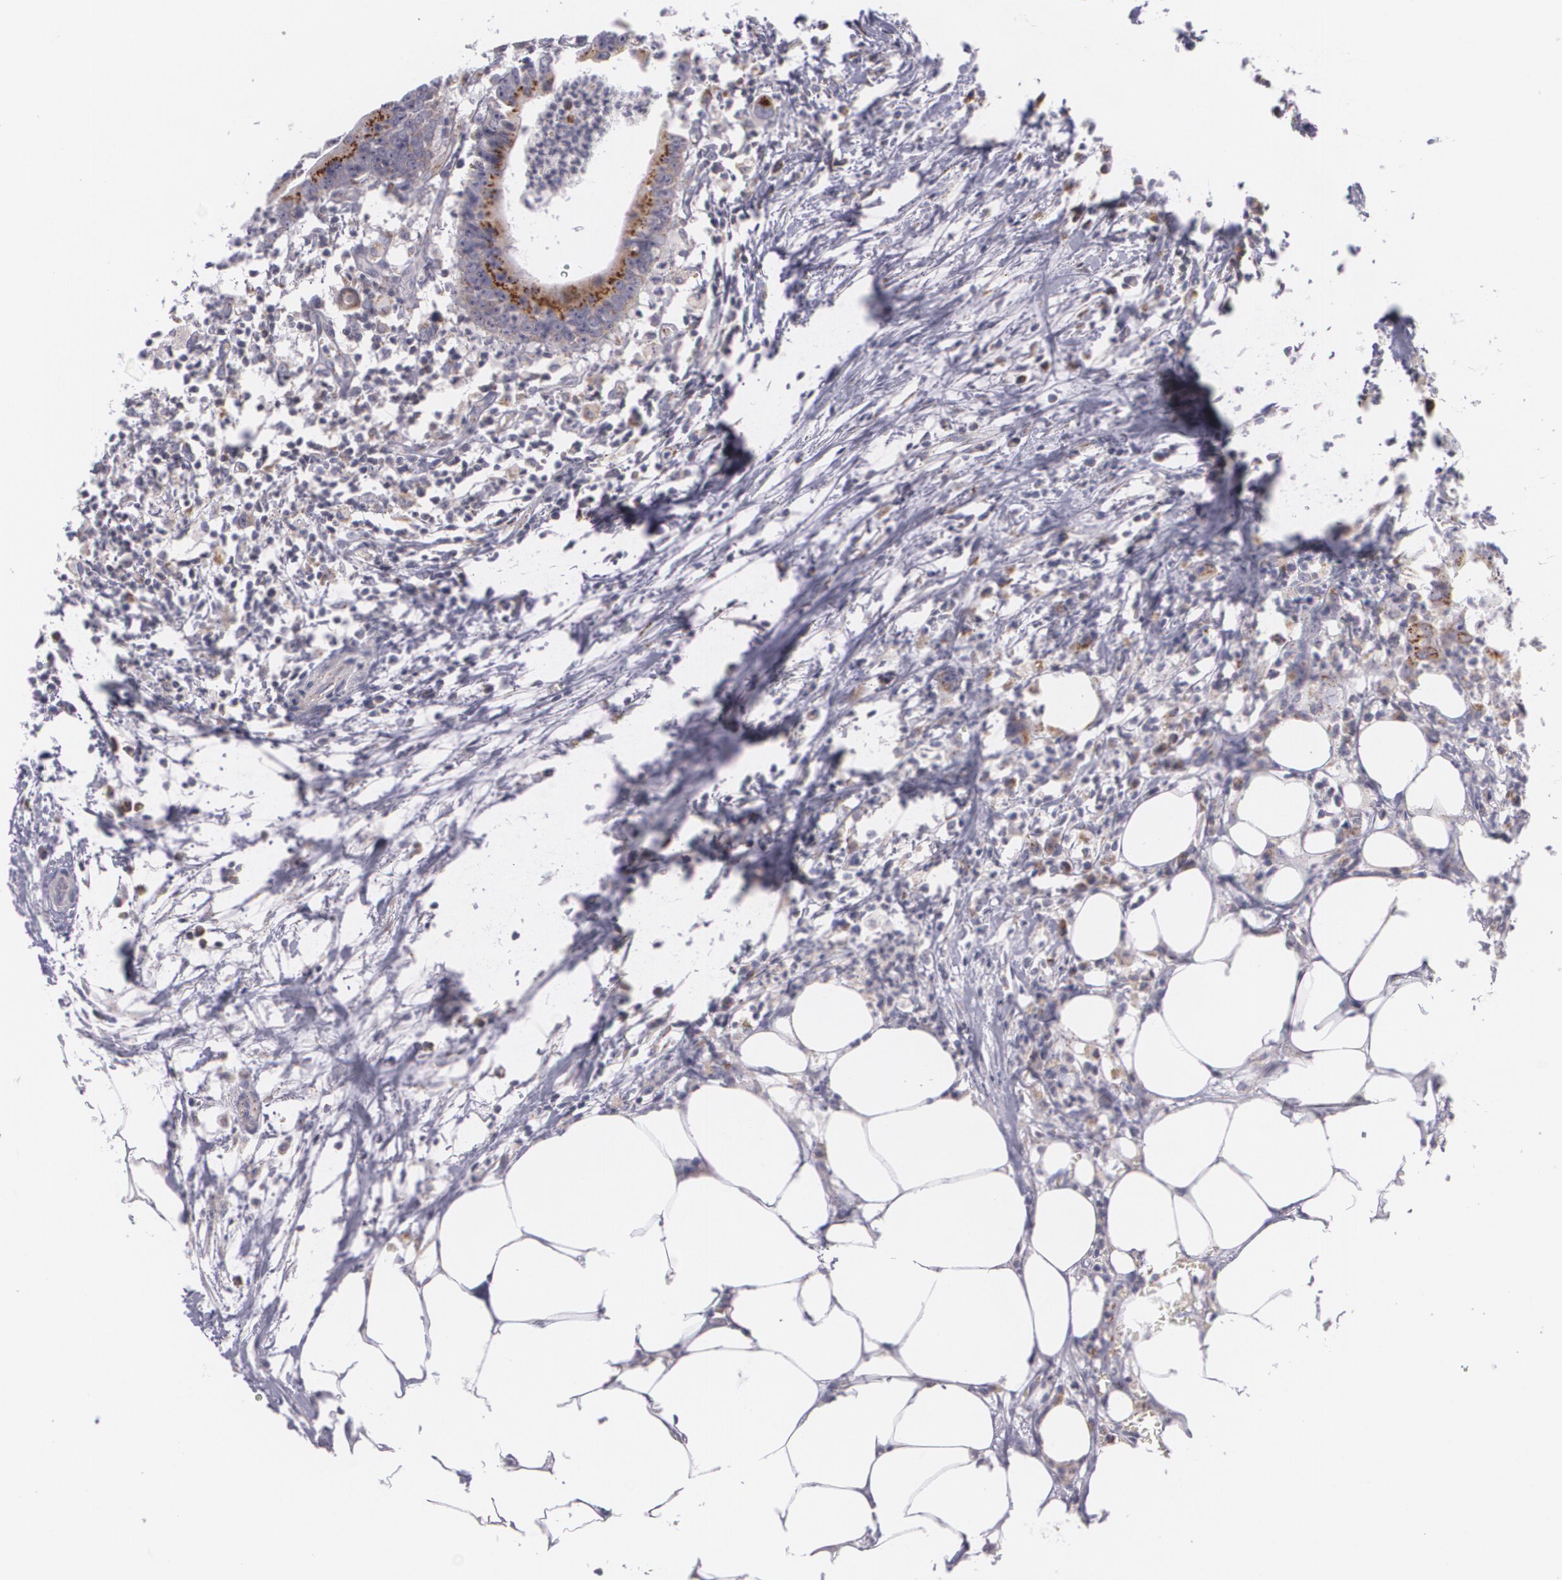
{"staining": {"intensity": "moderate", "quantity": ">75%", "location": "cytoplasmic/membranous"}, "tissue": "colorectal cancer", "cell_type": "Tumor cells", "image_type": "cancer", "snomed": [{"axis": "morphology", "description": "Adenocarcinoma, NOS"}, {"axis": "topography", "description": "Colon"}], "caption": "Brown immunohistochemical staining in human adenocarcinoma (colorectal) exhibits moderate cytoplasmic/membranous positivity in approximately >75% of tumor cells. (DAB (3,3'-diaminobenzidine) = brown stain, brightfield microscopy at high magnification).", "gene": "CILK1", "patient": {"sex": "male", "age": 55}}